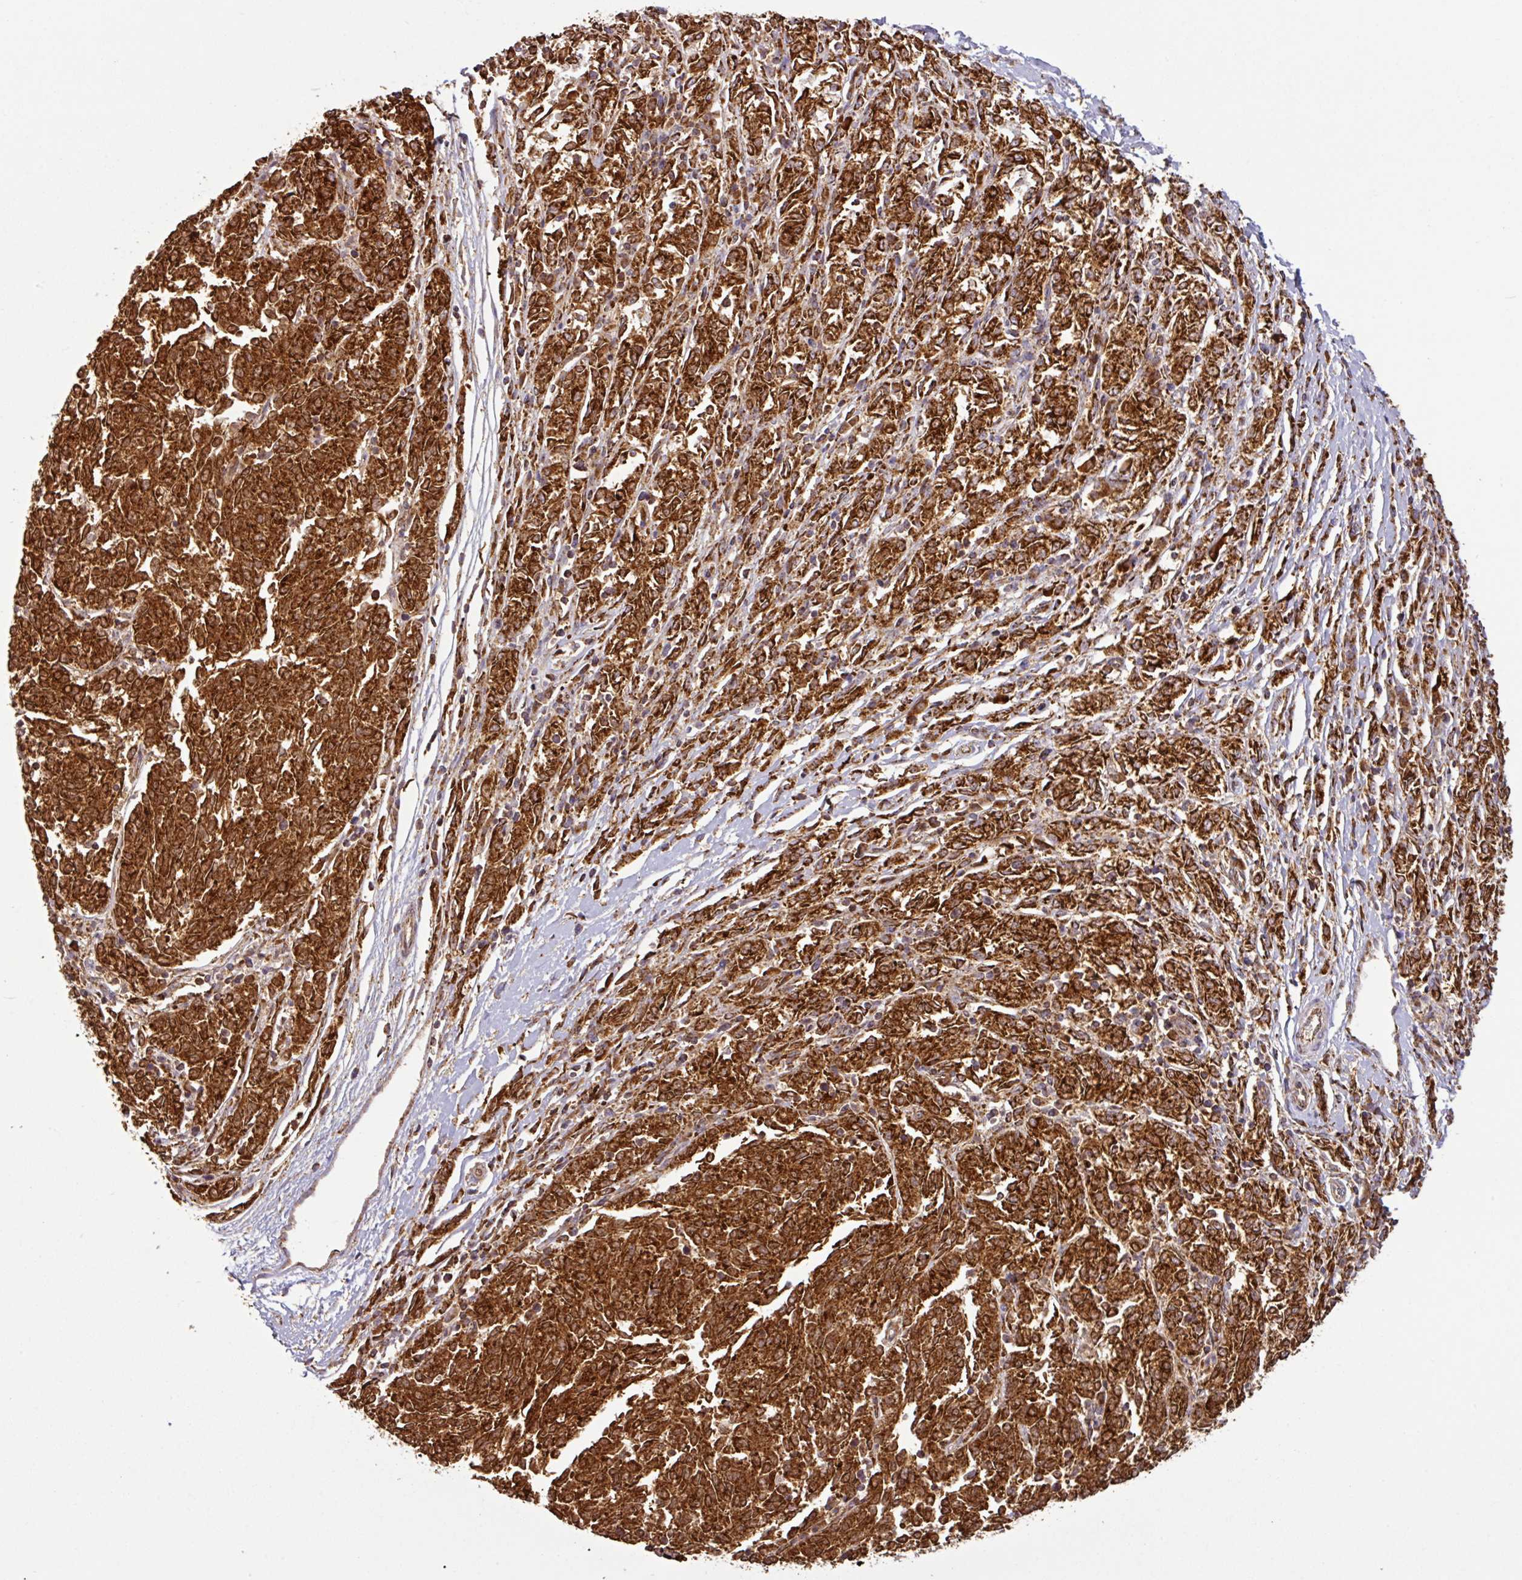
{"staining": {"intensity": "strong", "quantity": ">75%", "location": "cytoplasmic/membranous"}, "tissue": "melanoma", "cell_type": "Tumor cells", "image_type": "cancer", "snomed": [{"axis": "morphology", "description": "Malignant melanoma, NOS"}, {"axis": "topography", "description": "Skin"}], "caption": "DAB (3,3'-diaminobenzidine) immunohistochemical staining of human melanoma shows strong cytoplasmic/membranous protein staining in approximately >75% of tumor cells.", "gene": "TRAP1", "patient": {"sex": "female", "age": 72}}